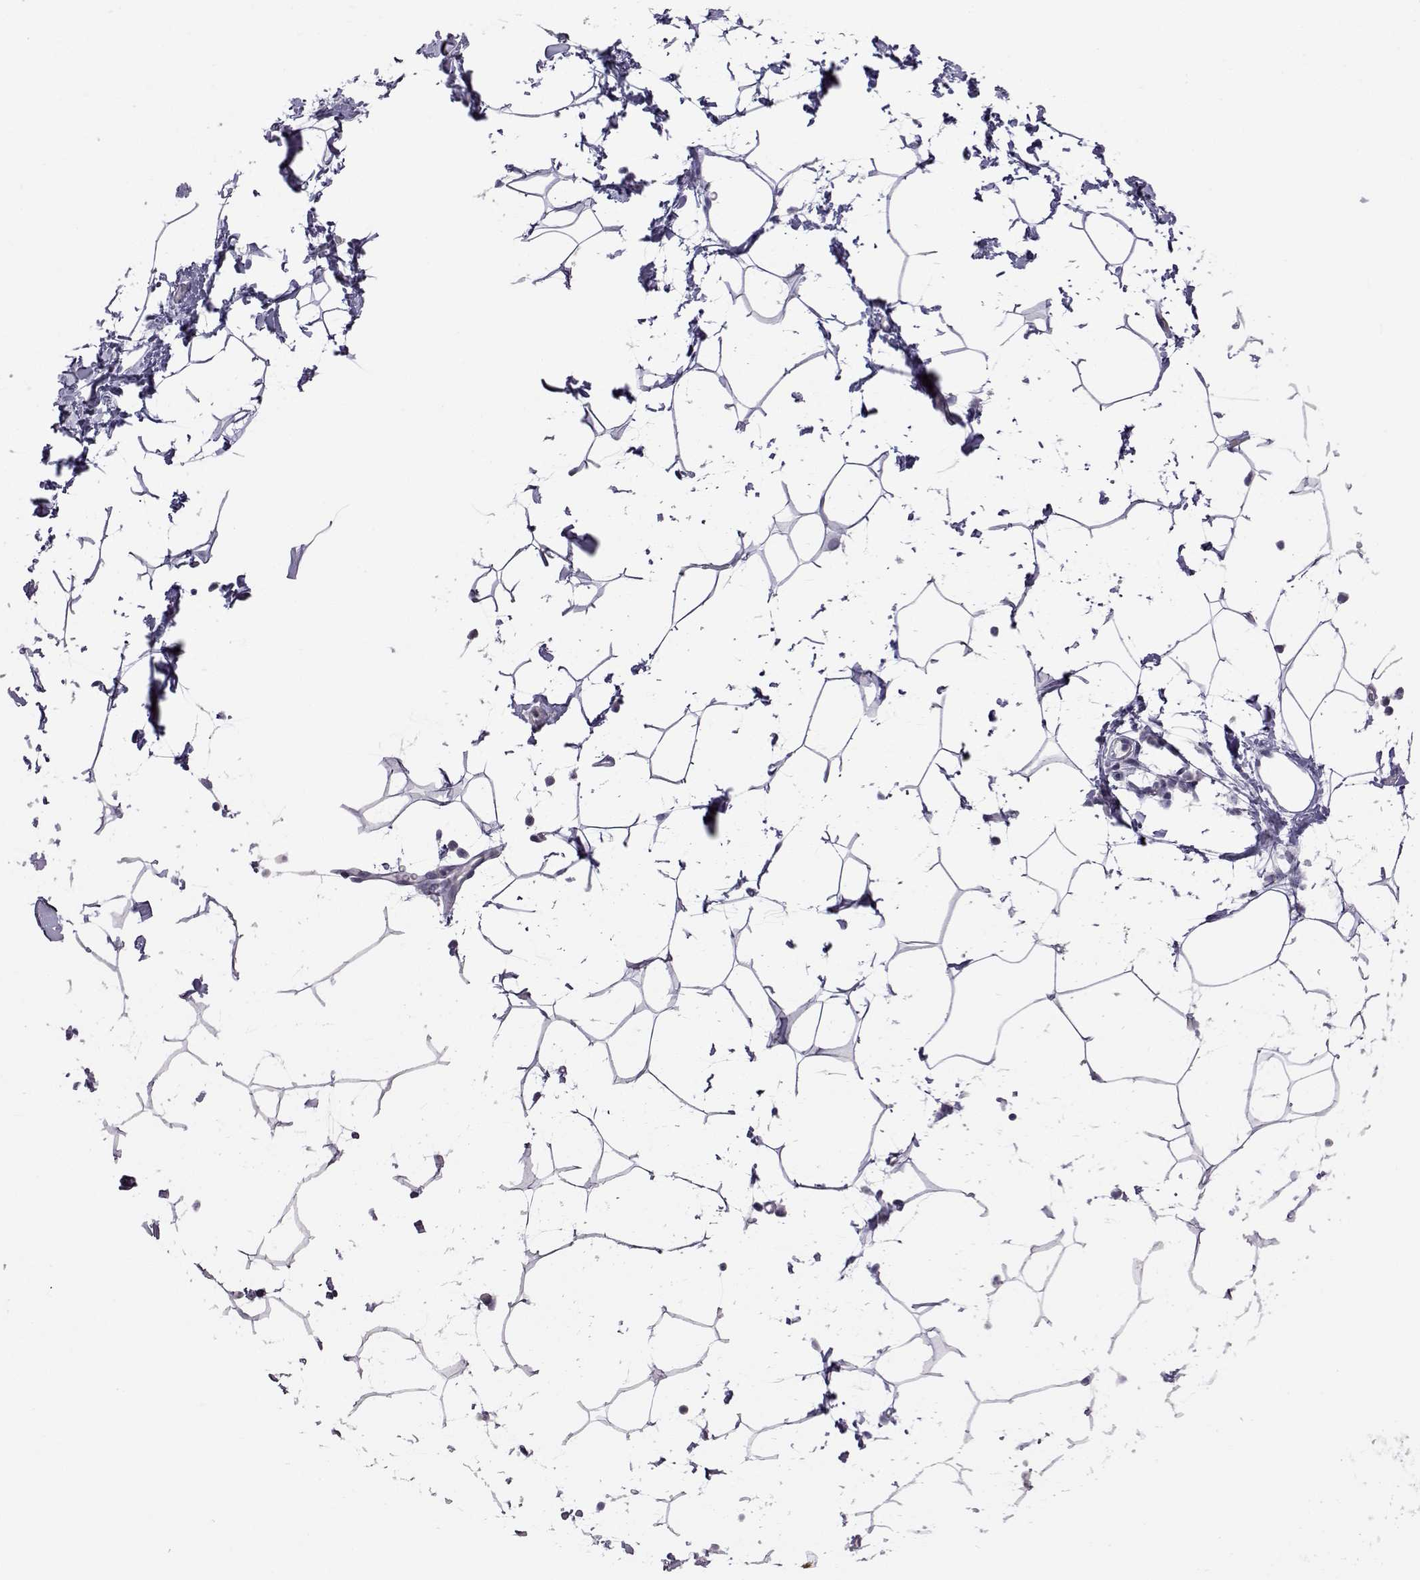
{"staining": {"intensity": "negative", "quantity": "none", "location": "none"}, "tissue": "breast", "cell_type": "Adipocytes", "image_type": "normal", "snomed": [{"axis": "morphology", "description": "Normal tissue, NOS"}, {"axis": "topography", "description": "Breast"}], "caption": "DAB (3,3'-diaminobenzidine) immunohistochemical staining of normal breast displays no significant positivity in adipocytes.", "gene": "VGF", "patient": {"sex": "female", "age": 32}}